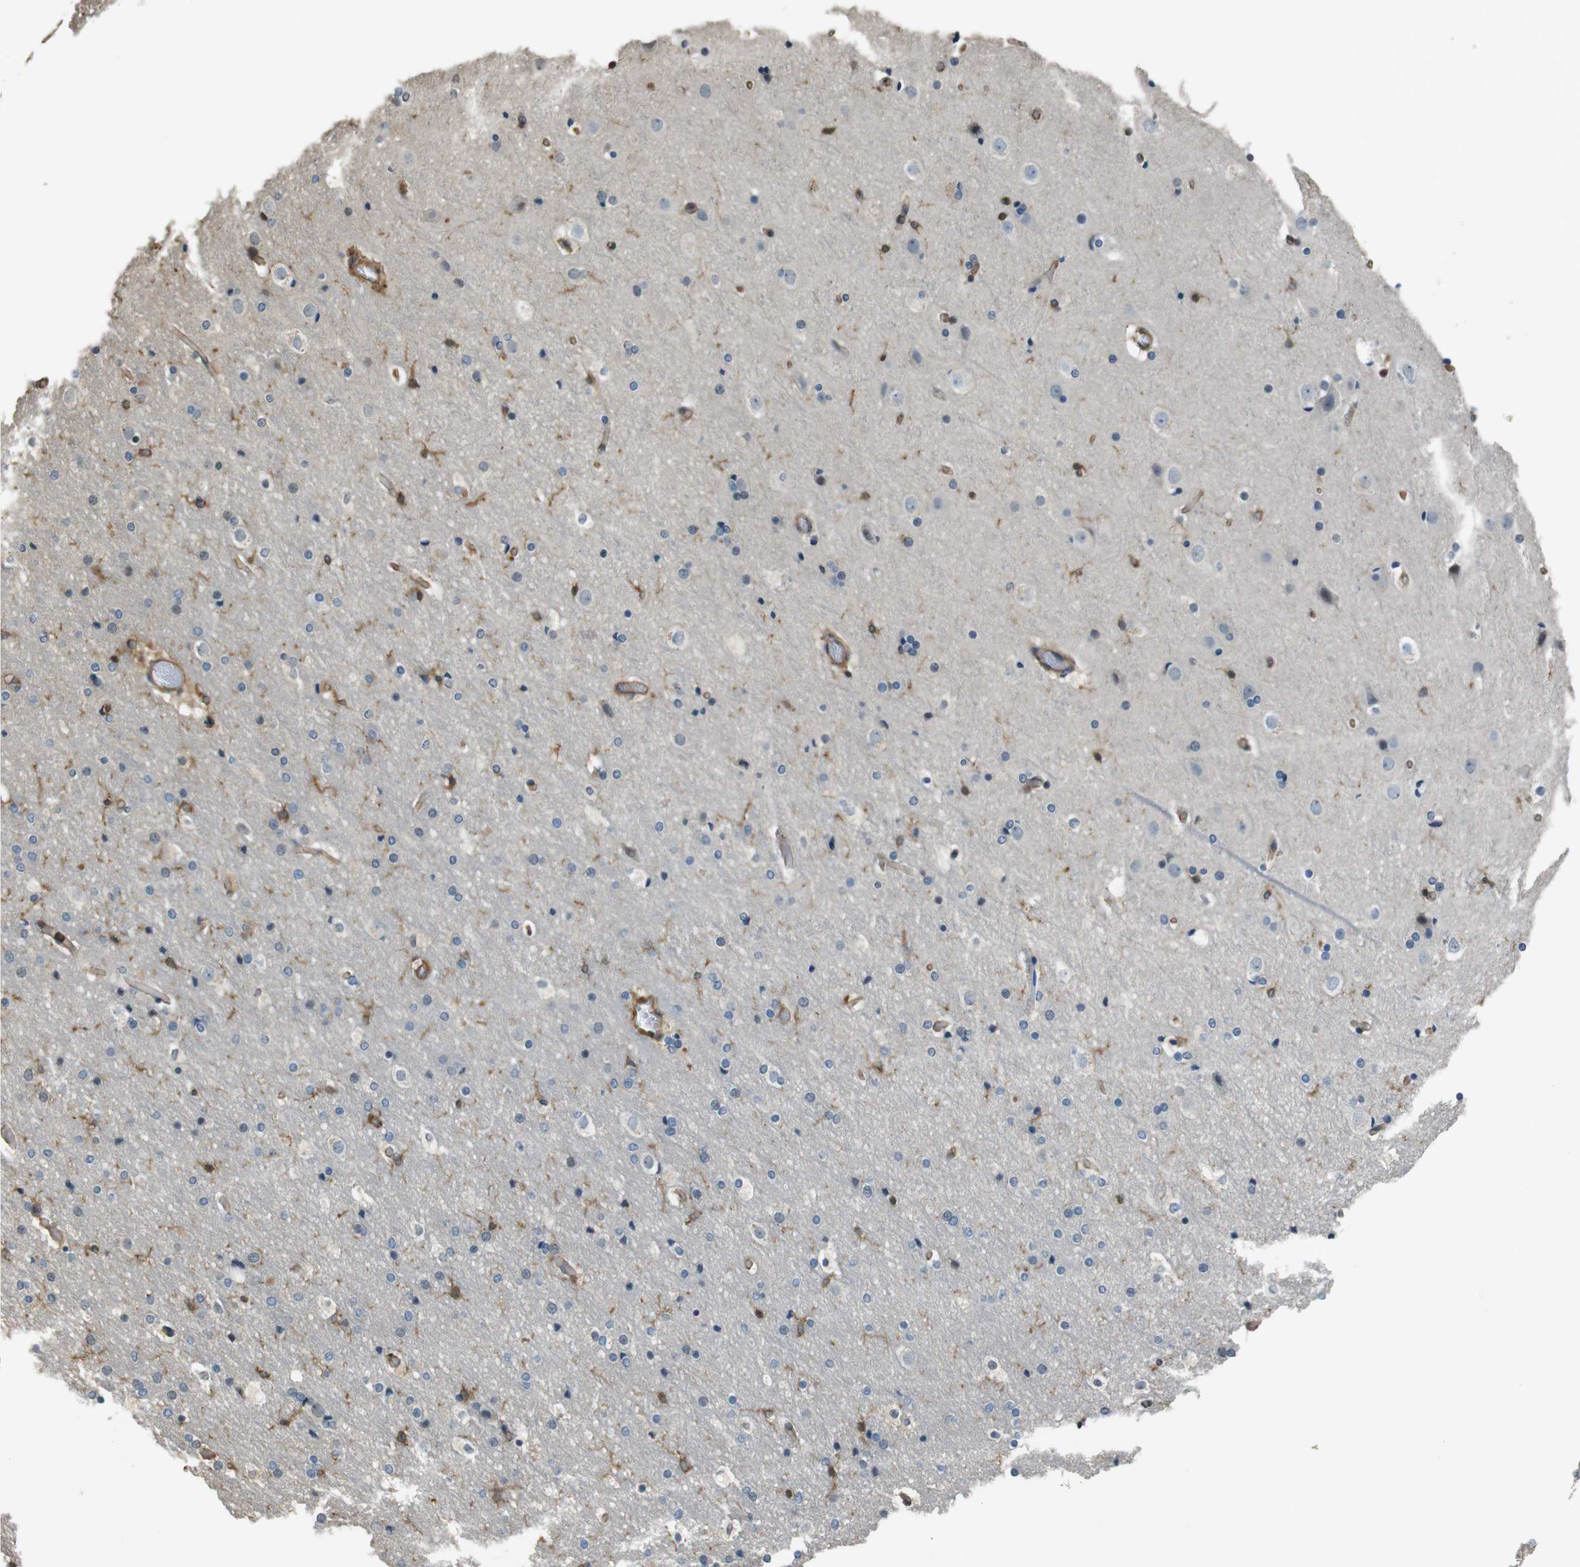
{"staining": {"intensity": "moderate", "quantity": "25%-75%", "location": "cytoplasmic/membranous"}, "tissue": "cerebral cortex", "cell_type": "Endothelial cells", "image_type": "normal", "snomed": [{"axis": "morphology", "description": "Normal tissue, NOS"}, {"axis": "topography", "description": "Cerebral cortex"}], "caption": "An immunohistochemistry (IHC) micrograph of benign tissue is shown. Protein staining in brown labels moderate cytoplasmic/membranous positivity in cerebral cortex within endothelial cells.", "gene": "FCAR", "patient": {"sex": "male", "age": 57}}